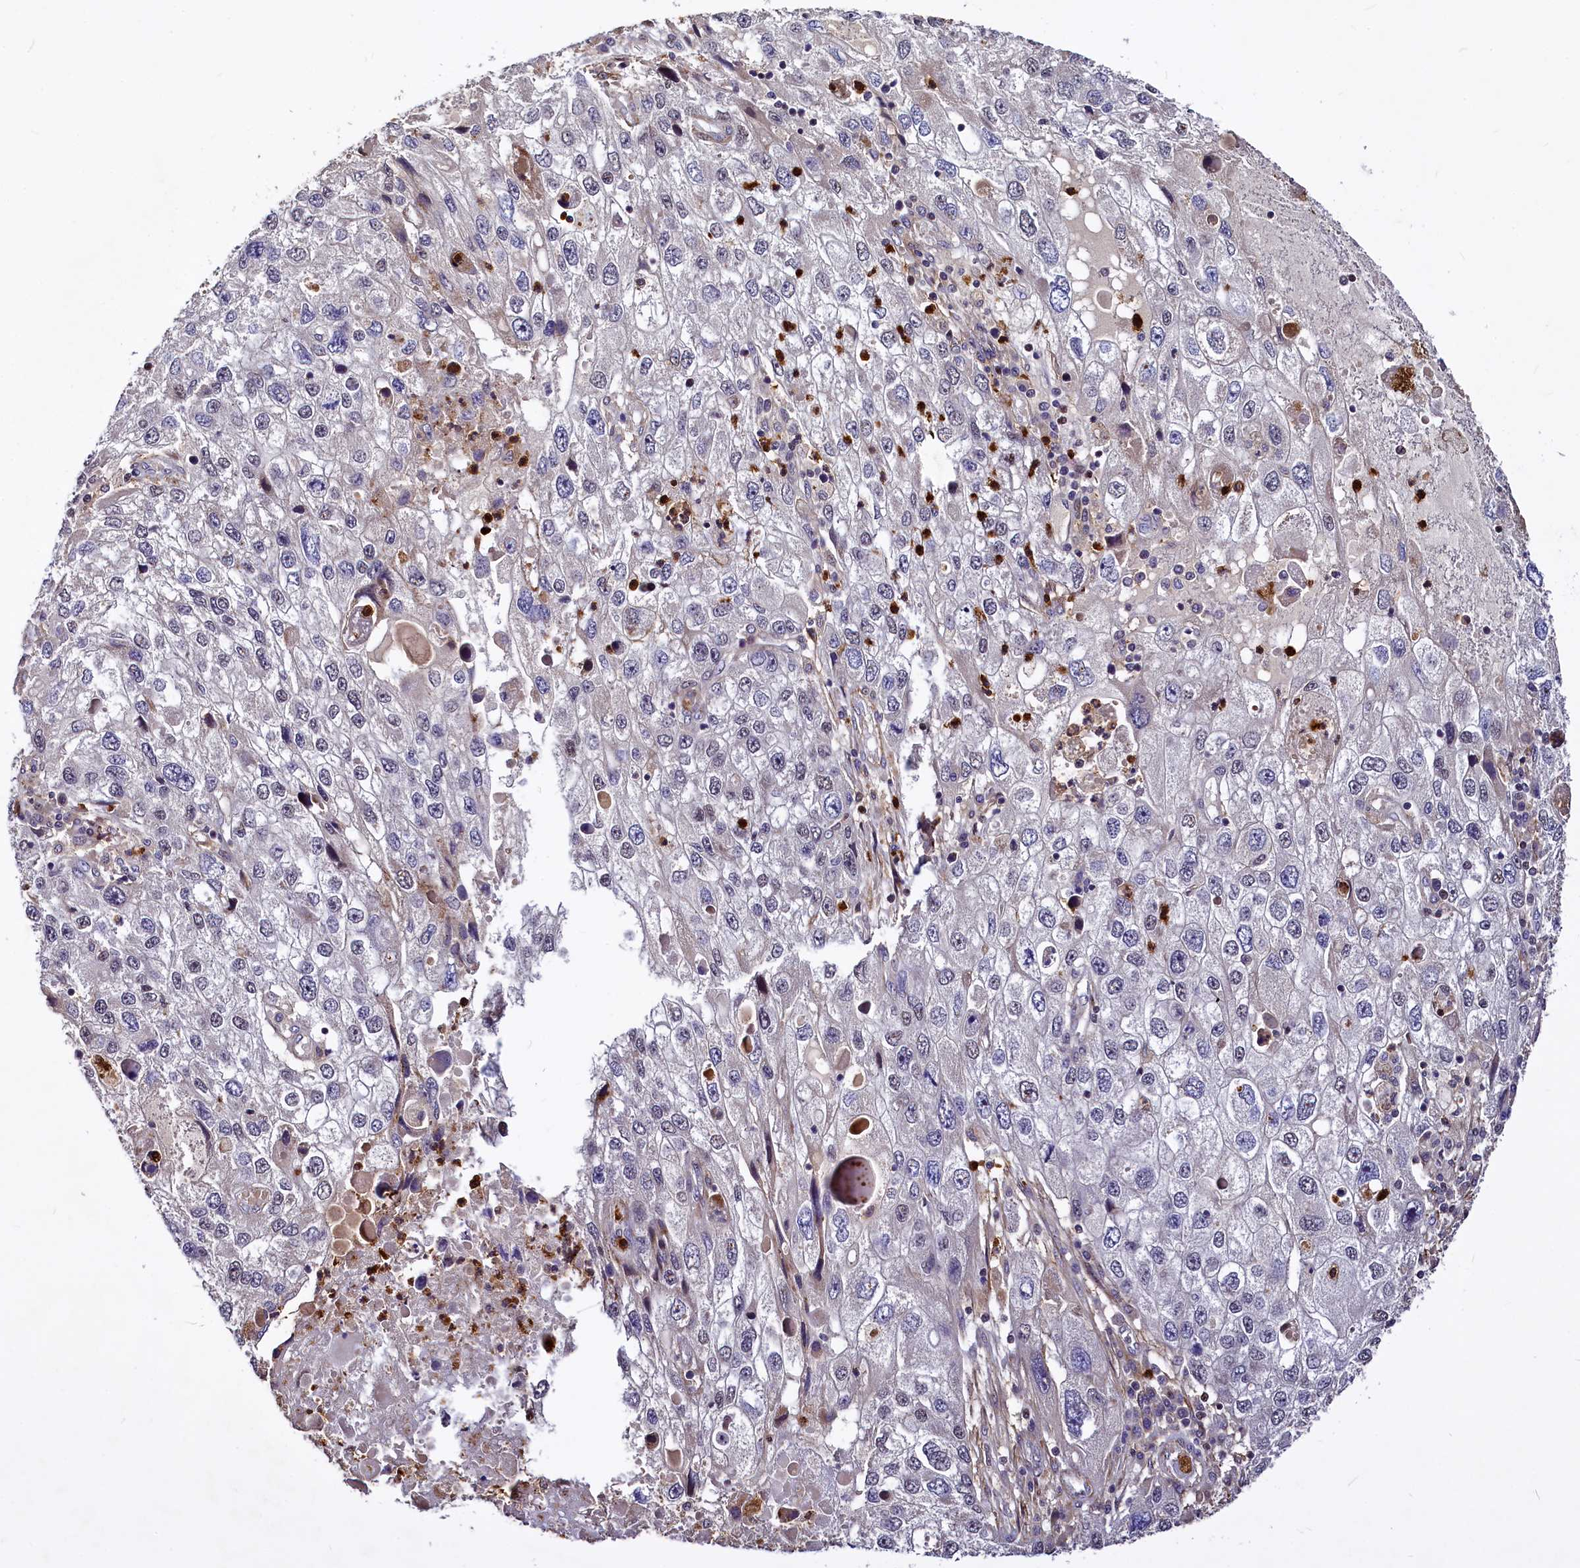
{"staining": {"intensity": "negative", "quantity": "none", "location": "none"}, "tissue": "endometrial cancer", "cell_type": "Tumor cells", "image_type": "cancer", "snomed": [{"axis": "morphology", "description": "Adenocarcinoma, NOS"}, {"axis": "topography", "description": "Endometrium"}], "caption": "Tumor cells are negative for brown protein staining in endometrial cancer. (DAB (3,3'-diaminobenzidine) IHC with hematoxylin counter stain).", "gene": "ATG101", "patient": {"sex": "female", "age": 49}}